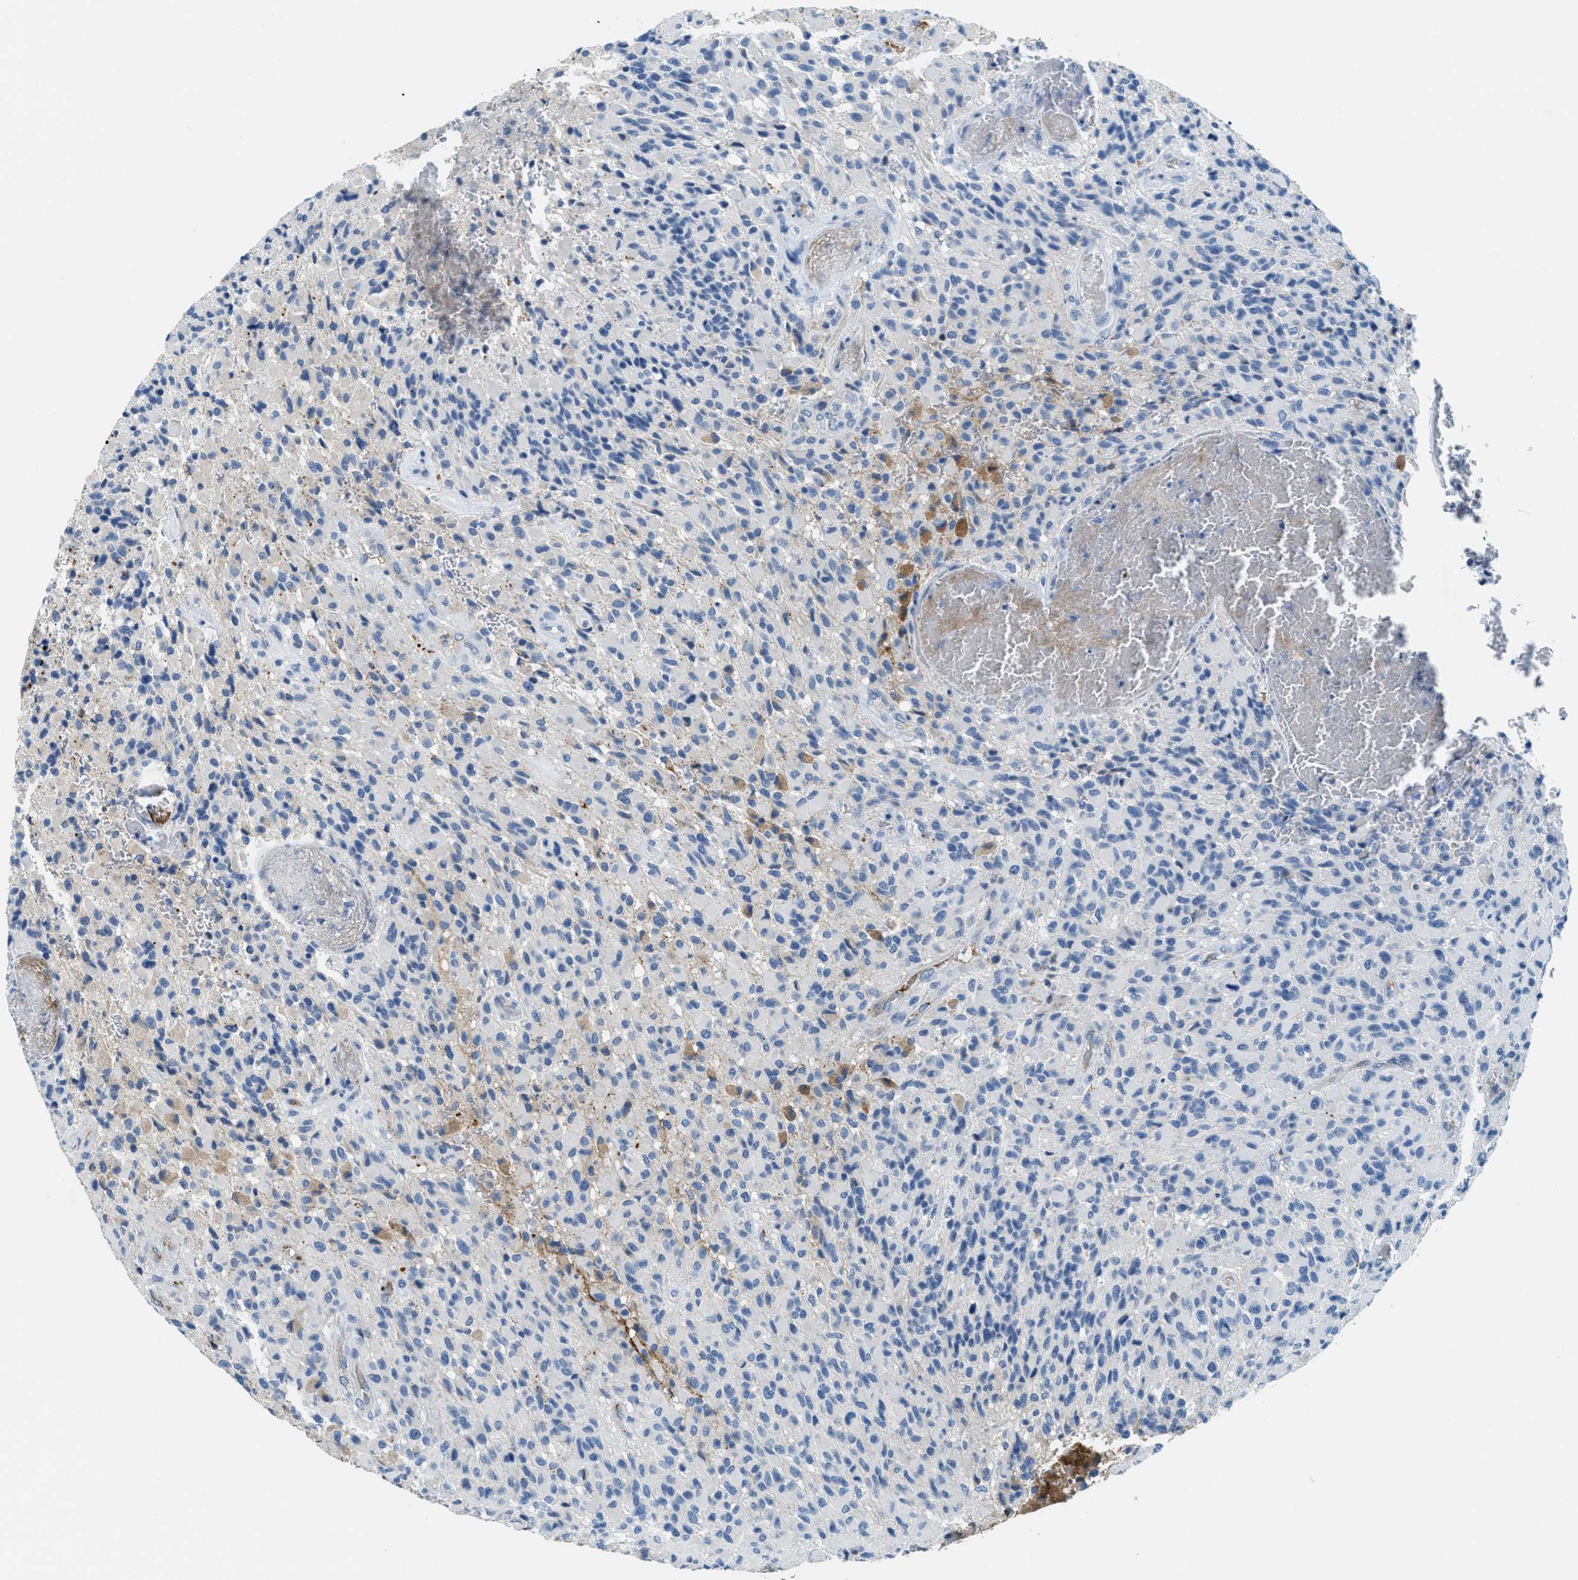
{"staining": {"intensity": "negative", "quantity": "none", "location": "none"}, "tissue": "glioma", "cell_type": "Tumor cells", "image_type": "cancer", "snomed": [{"axis": "morphology", "description": "Glioma, malignant, High grade"}, {"axis": "topography", "description": "Brain"}], "caption": "IHC photomicrograph of neoplastic tissue: human malignant glioma (high-grade) stained with DAB (3,3'-diaminobenzidine) shows no significant protein staining in tumor cells.", "gene": "A2M", "patient": {"sex": "male", "age": 71}}